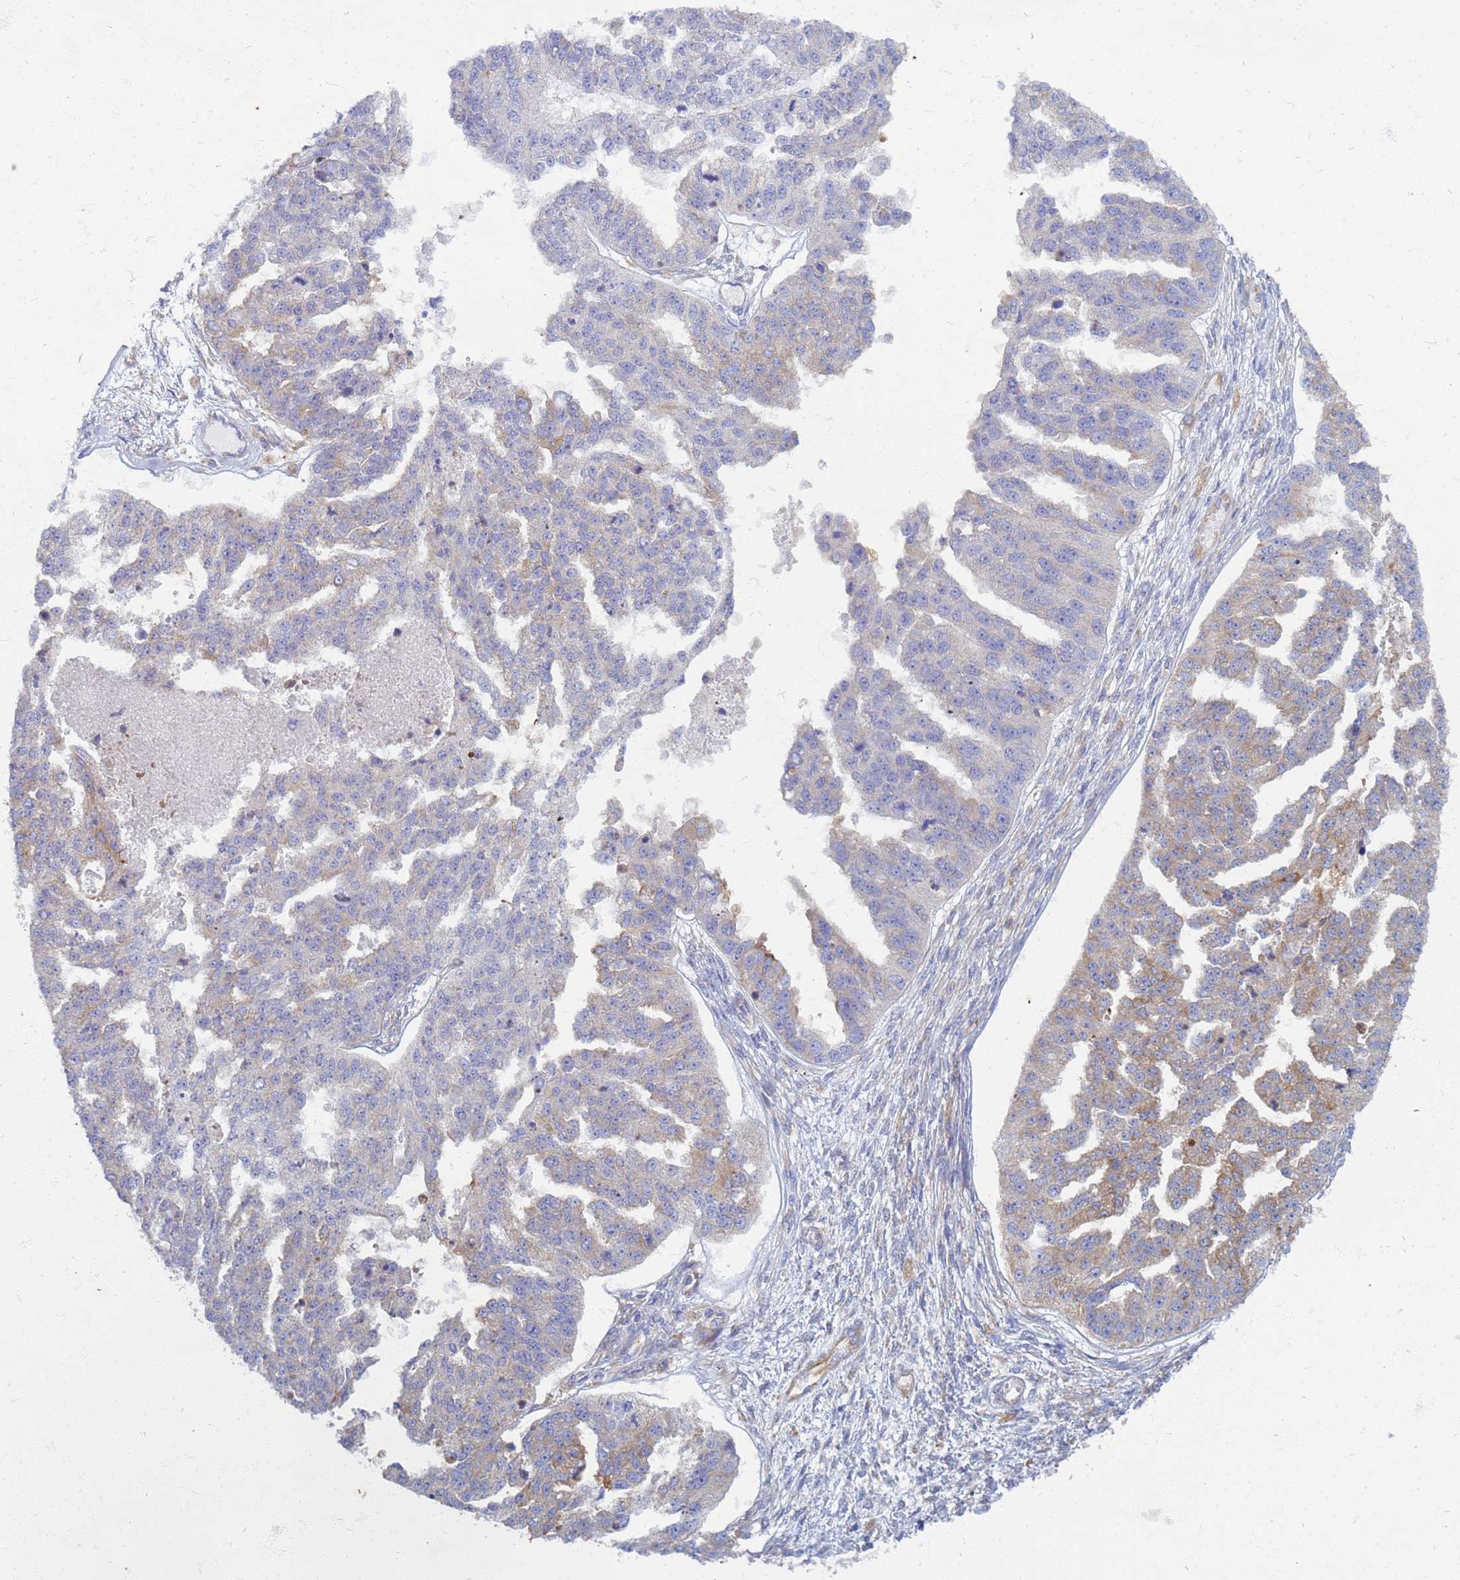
{"staining": {"intensity": "weak", "quantity": "25%-75%", "location": "cytoplasmic/membranous"}, "tissue": "ovarian cancer", "cell_type": "Tumor cells", "image_type": "cancer", "snomed": [{"axis": "morphology", "description": "Cystadenocarcinoma, serous, NOS"}, {"axis": "topography", "description": "Ovary"}], "caption": "An image showing weak cytoplasmic/membranous staining in approximately 25%-75% of tumor cells in ovarian cancer (serous cystadenocarcinoma), as visualized by brown immunohistochemical staining.", "gene": "EEA1", "patient": {"sex": "female", "age": 58}}